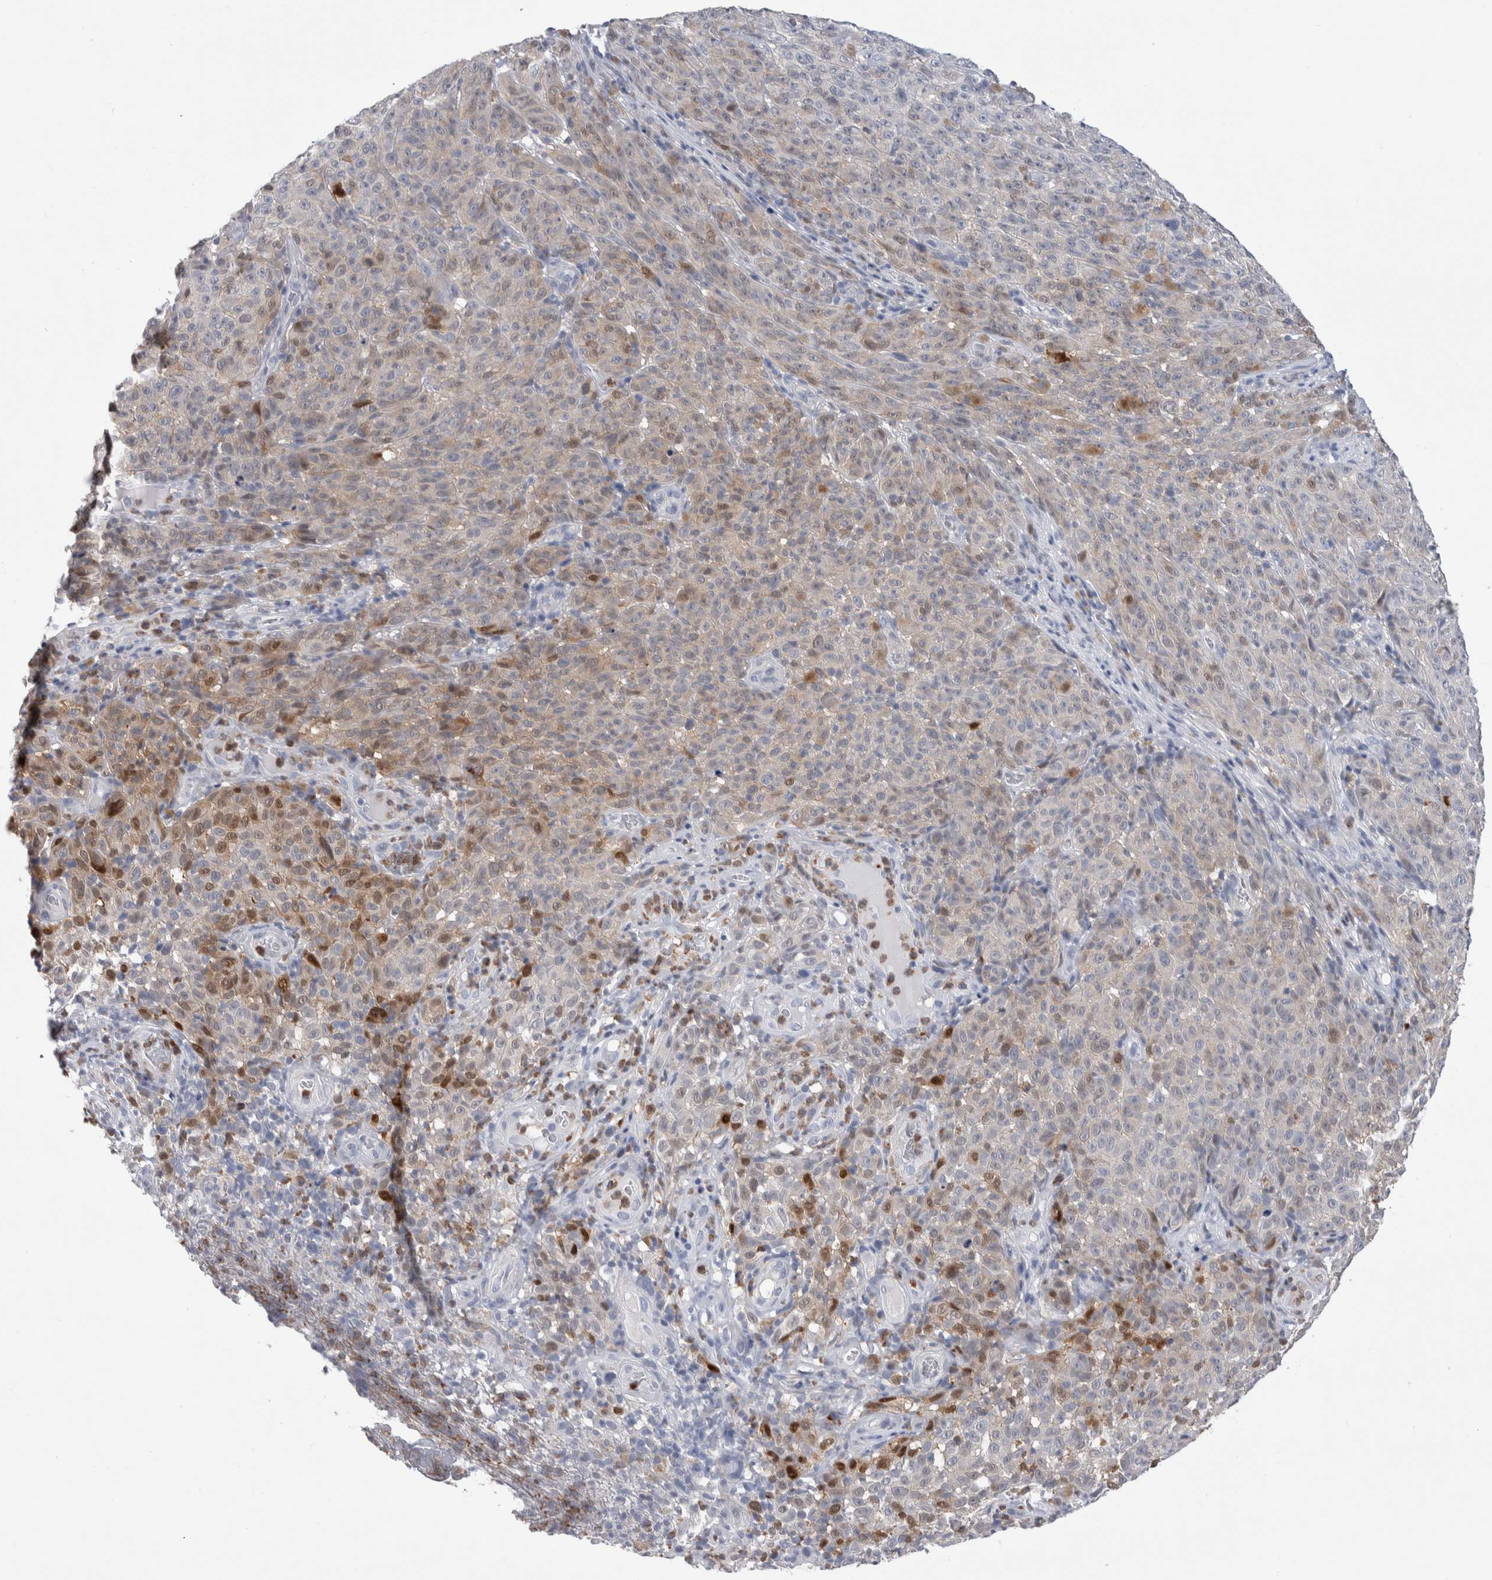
{"staining": {"intensity": "weak", "quantity": ">75%", "location": "cytoplasmic/membranous"}, "tissue": "melanoma", "cell_type": "Tumor cells", "image_type": "cancer", "snomed": [{"axis": "morphology", "description": "Malignant melanoma, NOS"}, {"axis": "topography", "description": "Skin"}], "caption": "This is a histology image of IHC staining of malignant melanoma, which shows weak positivity in the cytoplasmic/membranous of tumor cells.", "gene": "LURAP1L", "patient": {"sex": "female", "age": 82}}